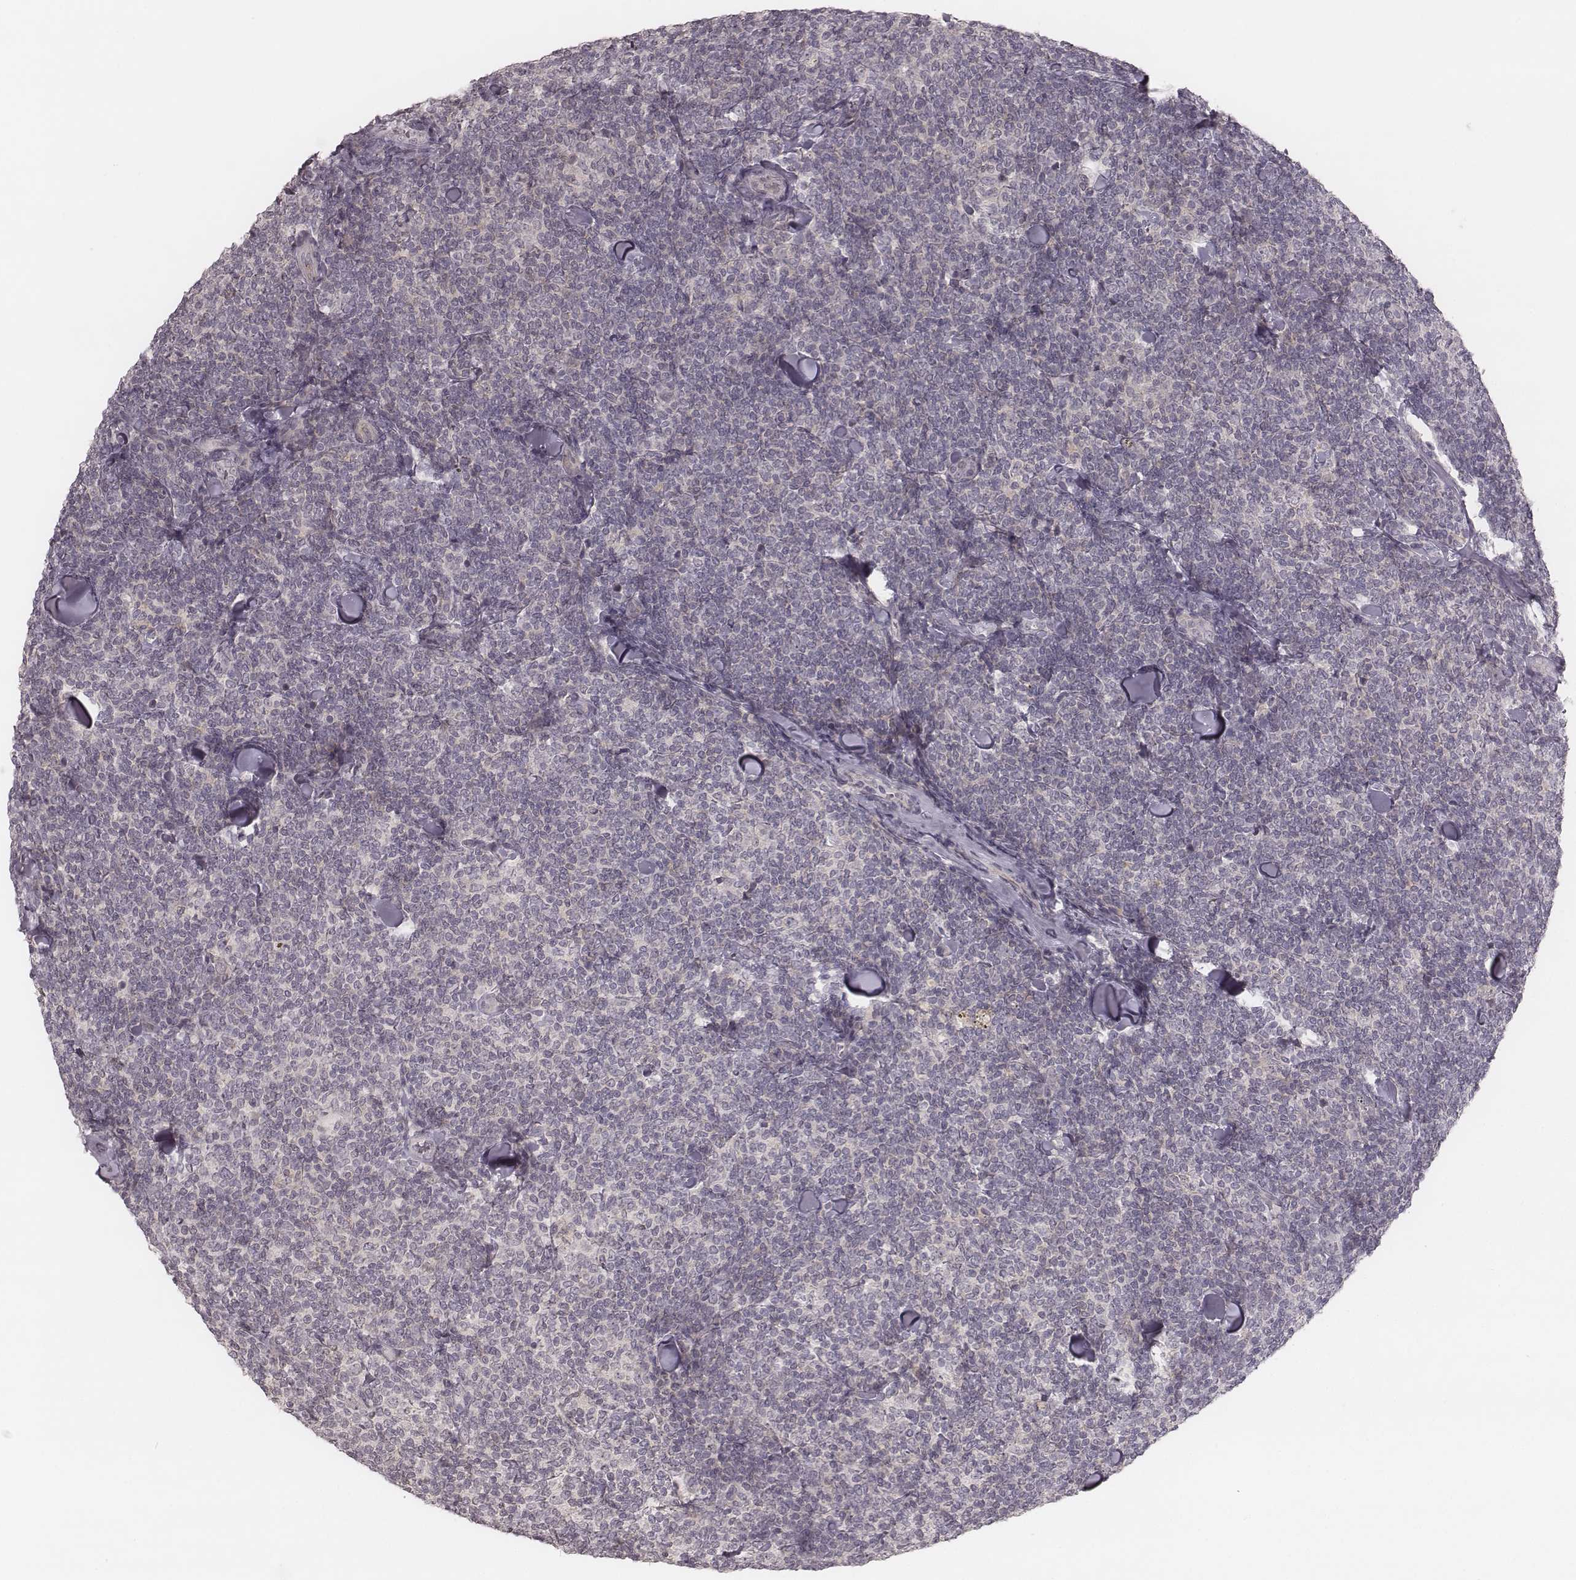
{"staining": {"intensity": "negative", "quantity": "none", "location": "none"}, "tissue": "lymphoma", "cell_type": "Tumor cells", "image_type": "cancer", "snomed": [{"axis": "morphology", "description": "Malignant lymphoma, non-Hodgkin's type, Low grade"}, {"axis": "topography", "description": "Lymph node"}], "caption": "DAB immunohistochemical staining of human malignant lymphoma, non-Hodgkin's type (low-grade) displays no significant staining in tumor cells.", "gene": "ACACB", "patient": {"sex": "female", "age": 56}}